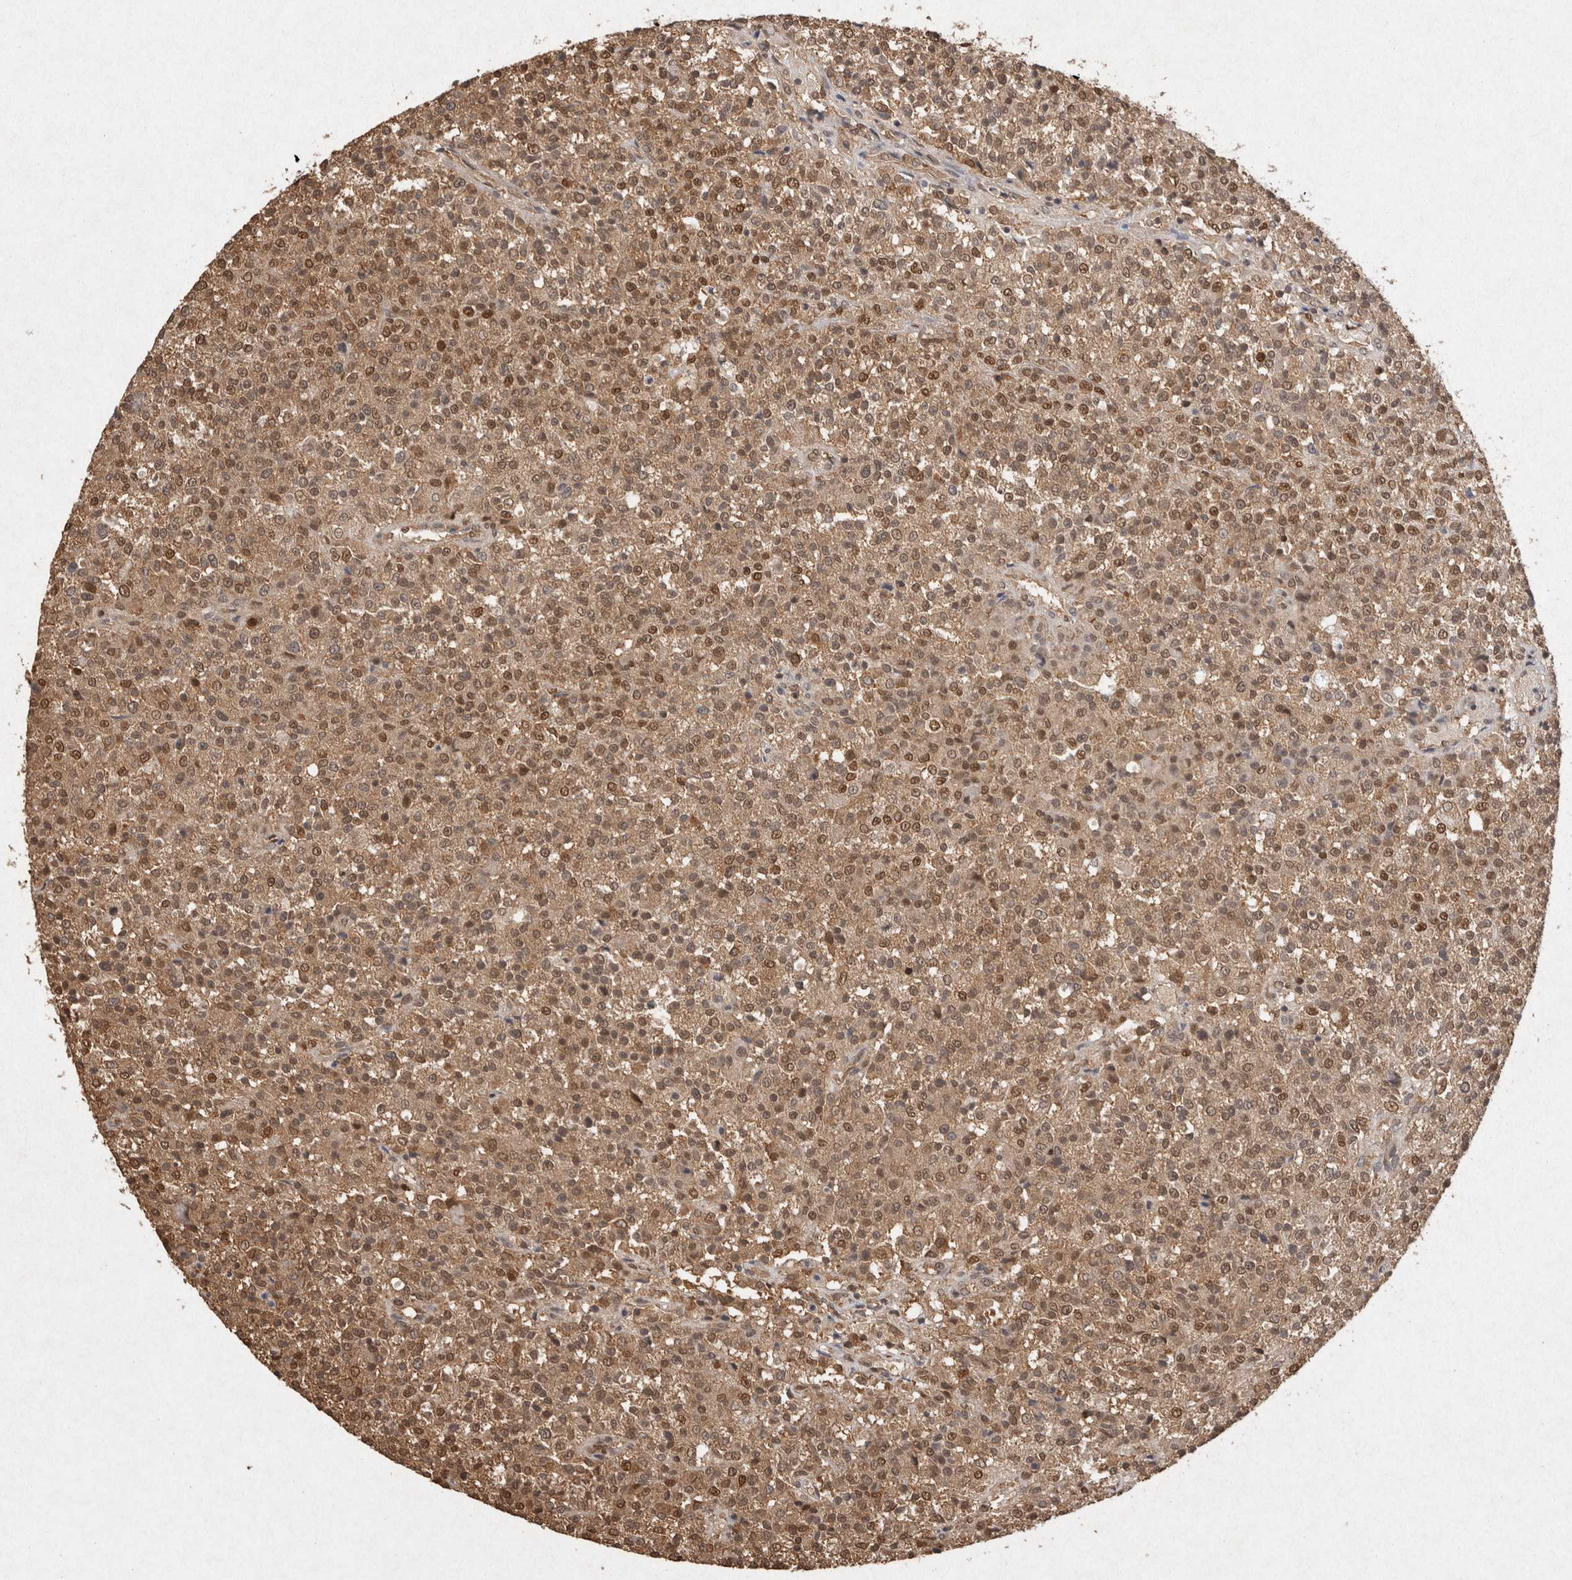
{"staining": {"intensity": "moderate", "quantity": ">75%", "location": "cytoplasmic/membranous,nuclear"}, "tissue": "testis cancer", "cell_type": "Tumor cells", "image_type": "cancer", "snomed": [{"axis": "morphology", "description": "Seminoma, NOS"}, {"axis": "topography", "description": "Testis"}], "caption": "This histopathology image exhibits immunohistochemistry staining of human testis cancer (seminoma), with medium moderate cytoplasmic/membranous and nuclear positivity in approximately >75% of tumor cells.", "gene": "HDGF", "patient": {"sex": "male", "age": 59}}